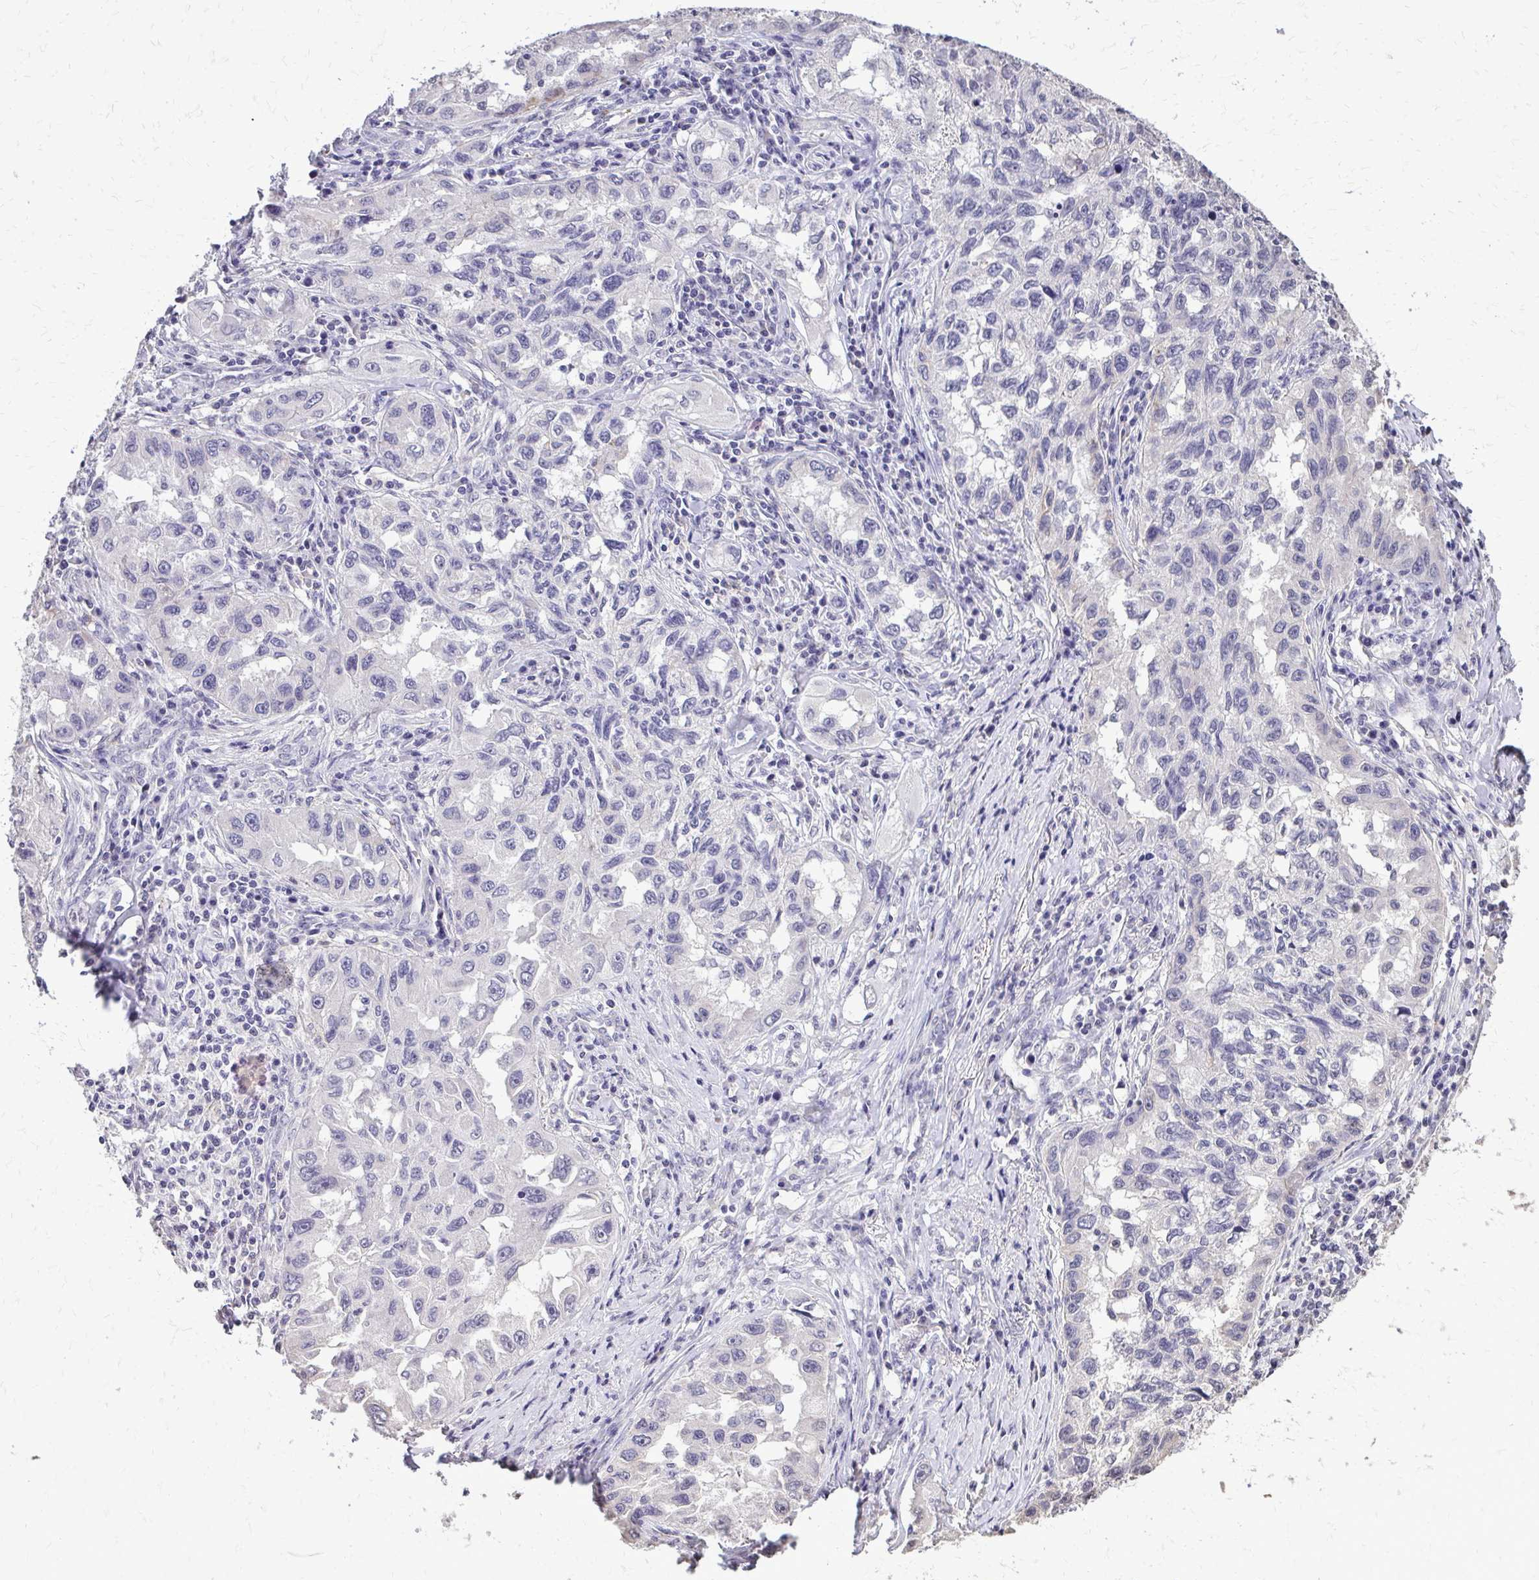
{"staining": {"intensity": "negative", "quantity": "none", "location": "none"}, "tissue": "lung cancer", "cell_type": "Tumor cells", "image_type": "cancer", "snomed": [{"axis": "morphology", "description": "Adenocarcinoma, NOS"}, {"axis": "topography", "description": "Lung"}], "caption": "DAB immunohistochemical staining of lung cancer displays no significant staining in tumor cells.", "gene": "AKAP5", "patient": {"sex": "female", "age": 73}}